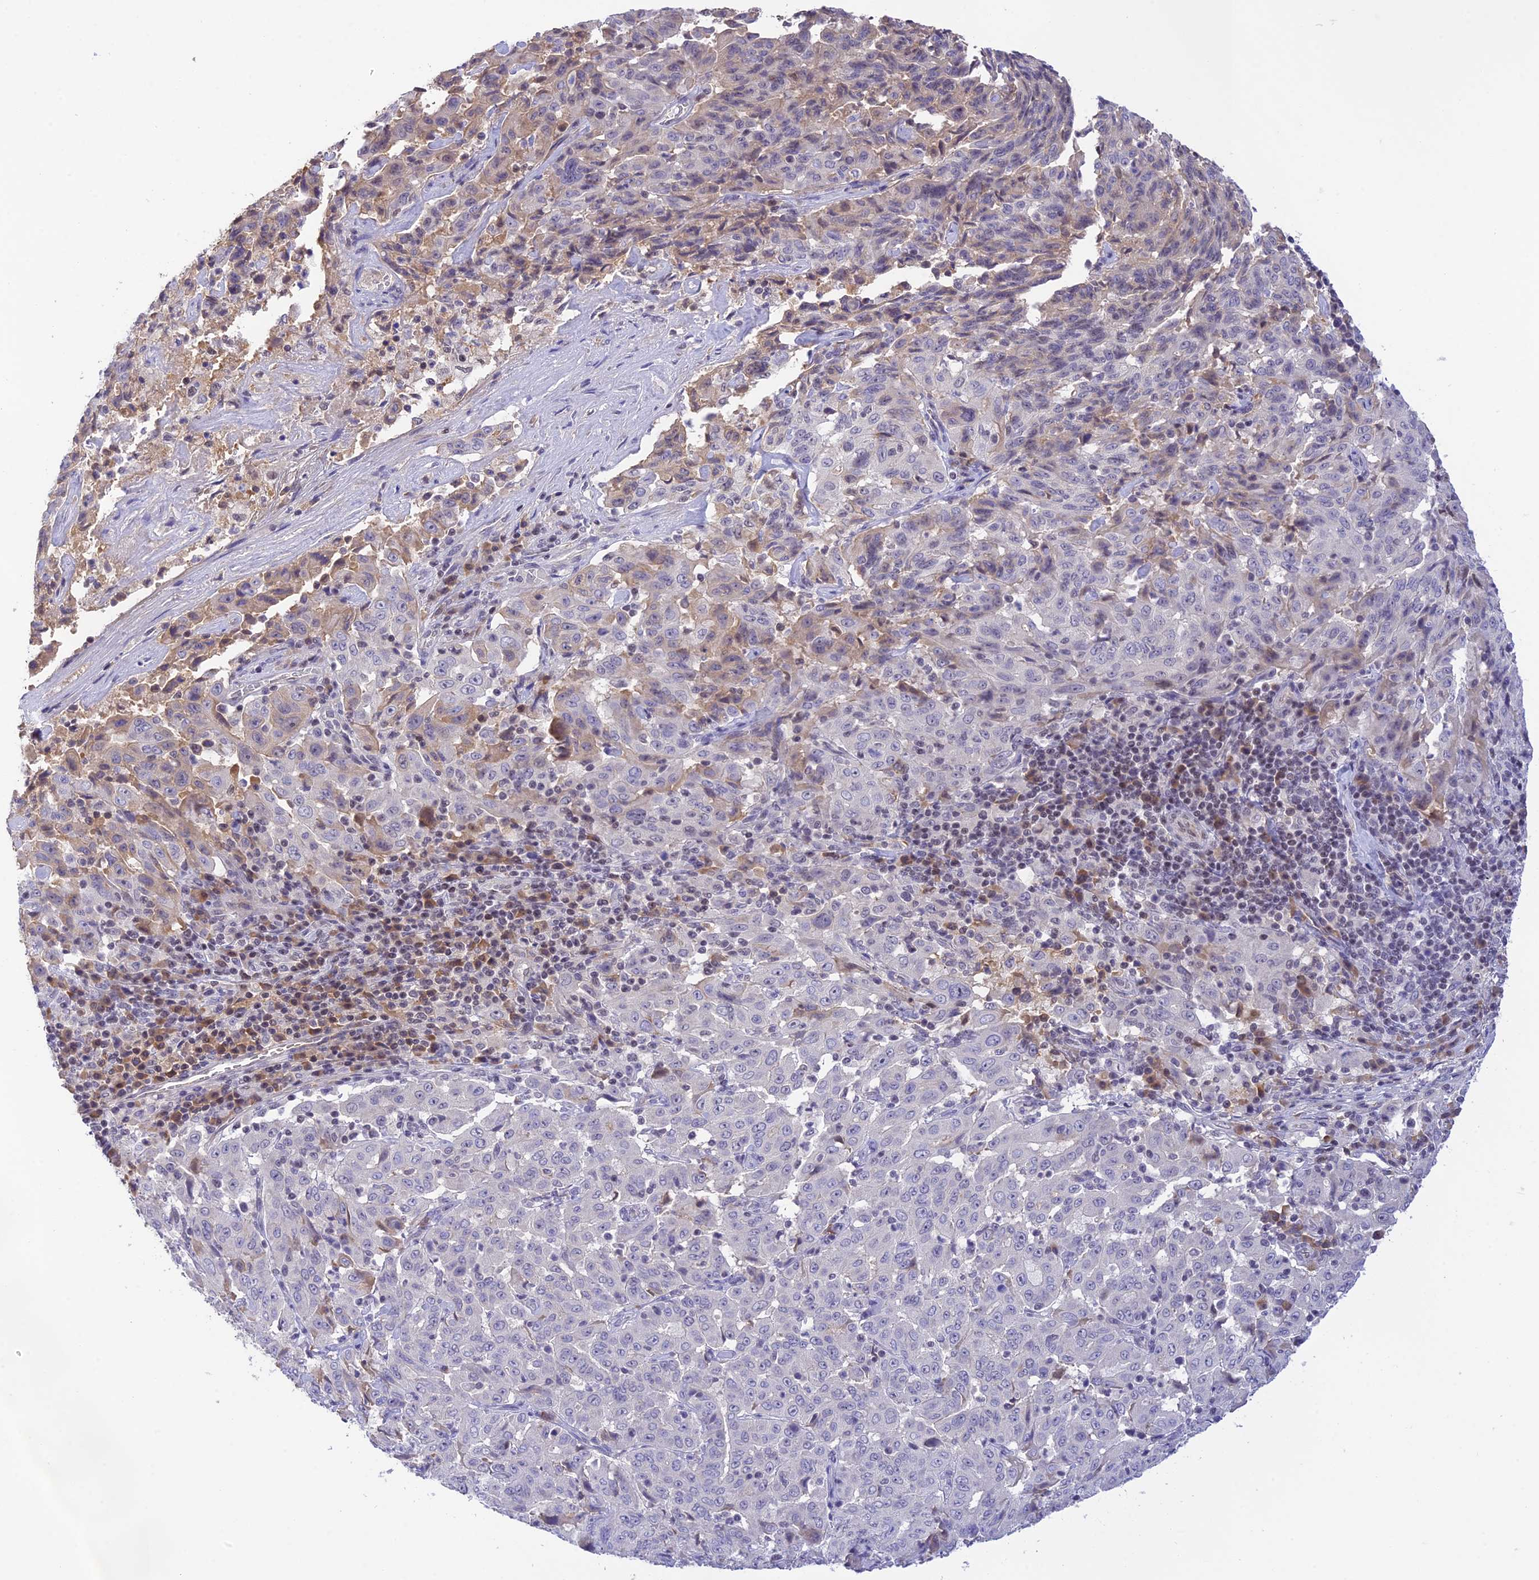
{"staining": {"intensity": "weak", "quantity": "<25%", "location": "cytoplasmic/membranous,nuclear"}, "tissue": "pancreatic cancer", "cell_type": "Tumor cells", "image_type": "cancer", "snomed": [{"axis": "morphology", "description": "Adenocarcinoma, NOS"}, {"axis": "topography", "description": "Pancreas"}], "caption": "Tumor cells are negative for protein expression in human pancreatic cancer.", "gene": "THAP11", "patient": {"sex": "male", "age": 63}}